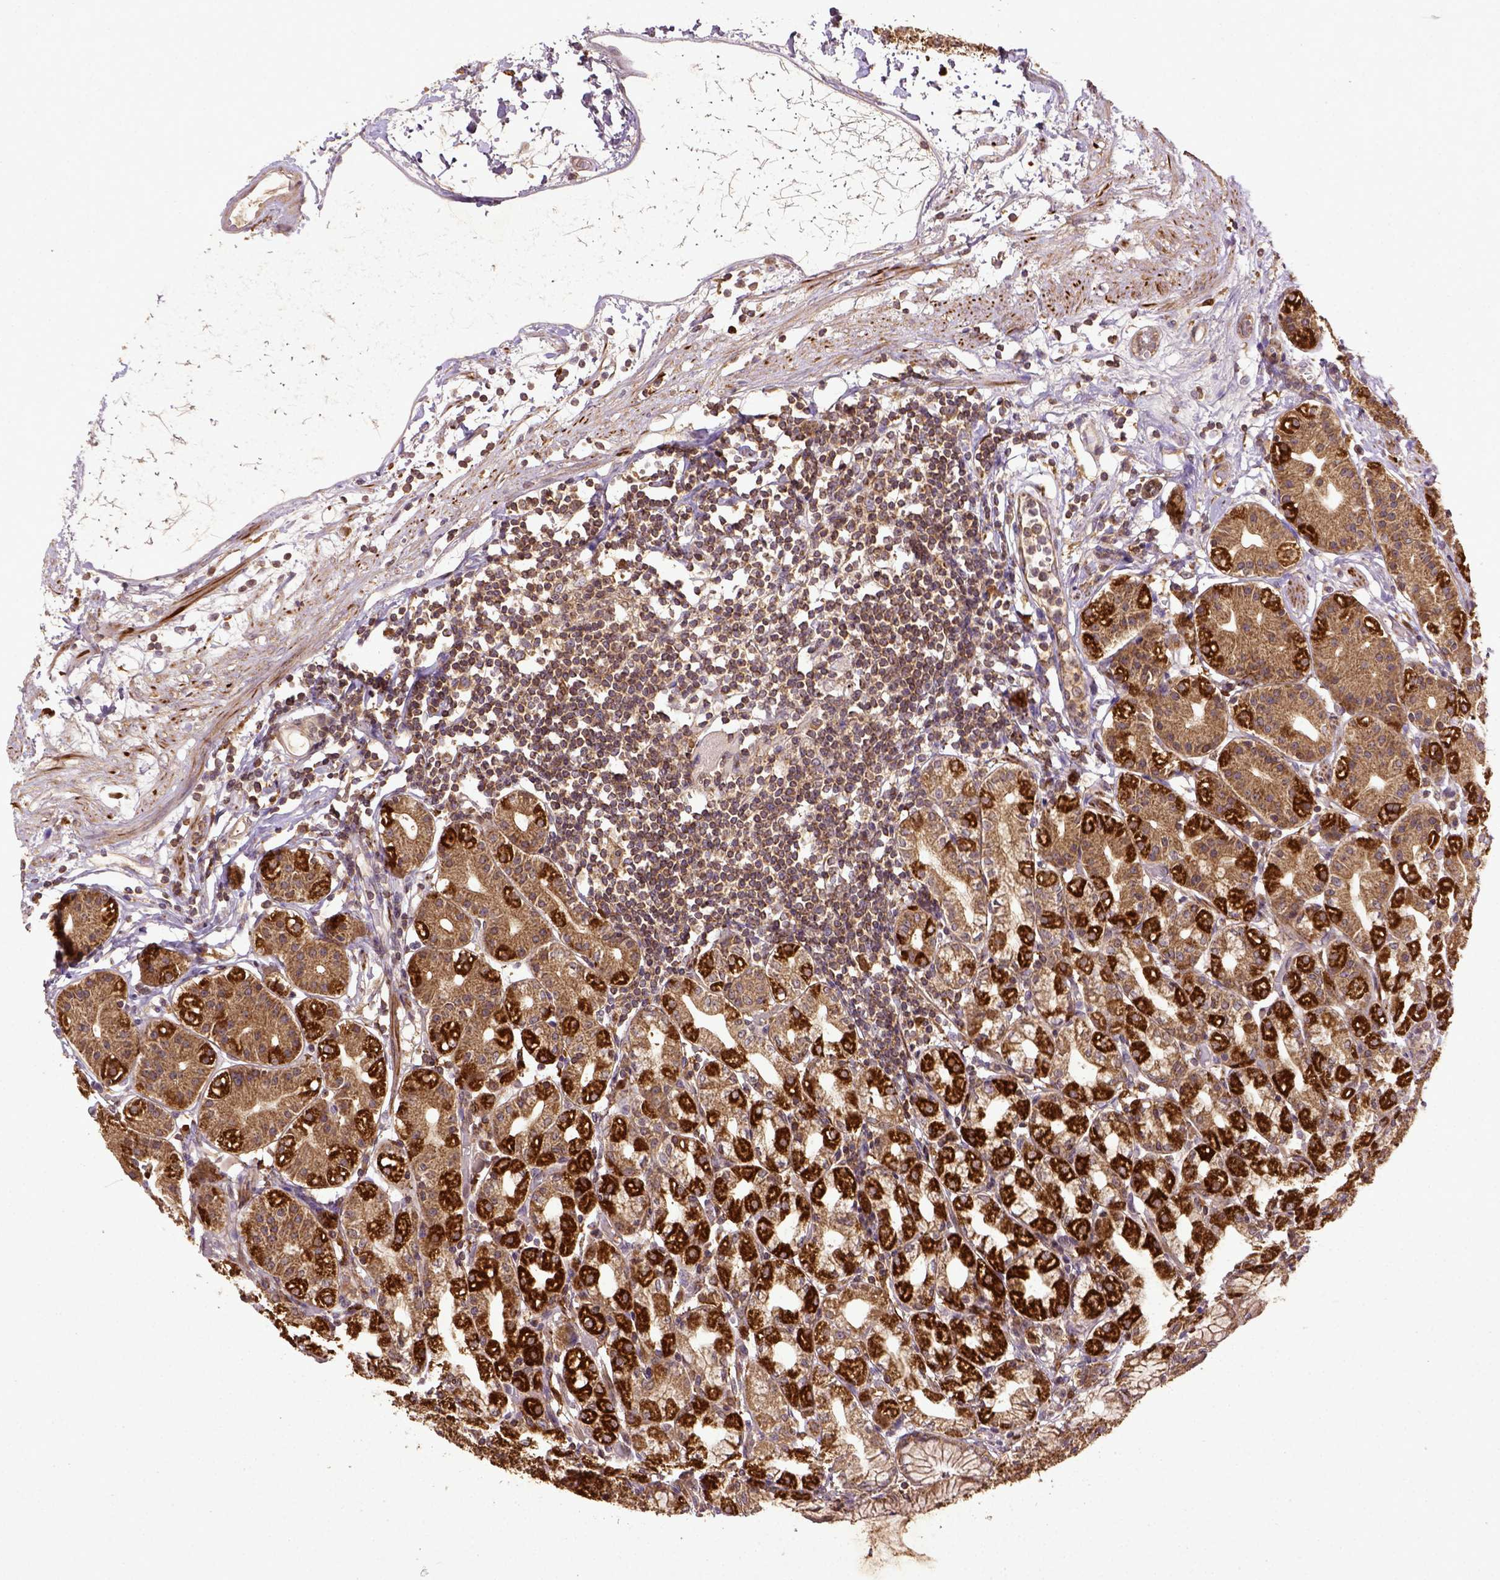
{"staining": {"intensity": "strong", "quantity": ">75%", "location": "cytoplasmic/membranous"}, "tissue": "stomach", "cell_type": "Glandular cells", "image_type": "normal", "snomed": [{"axis": "morphology", "description": "Normal tissue, NOS"}, {"axis": "topography", "description": "Skeletal muscle"}, {"axis": "topography", "description": "Stomach"}], "caption": "Protein positivity by immunohistochemistry displays strong cytoplasmic/membranous expression in about >75% of glandular cells in unremarkable stomach.", "gene": "MT", "patient": {"sex": "female", "age": 57}}